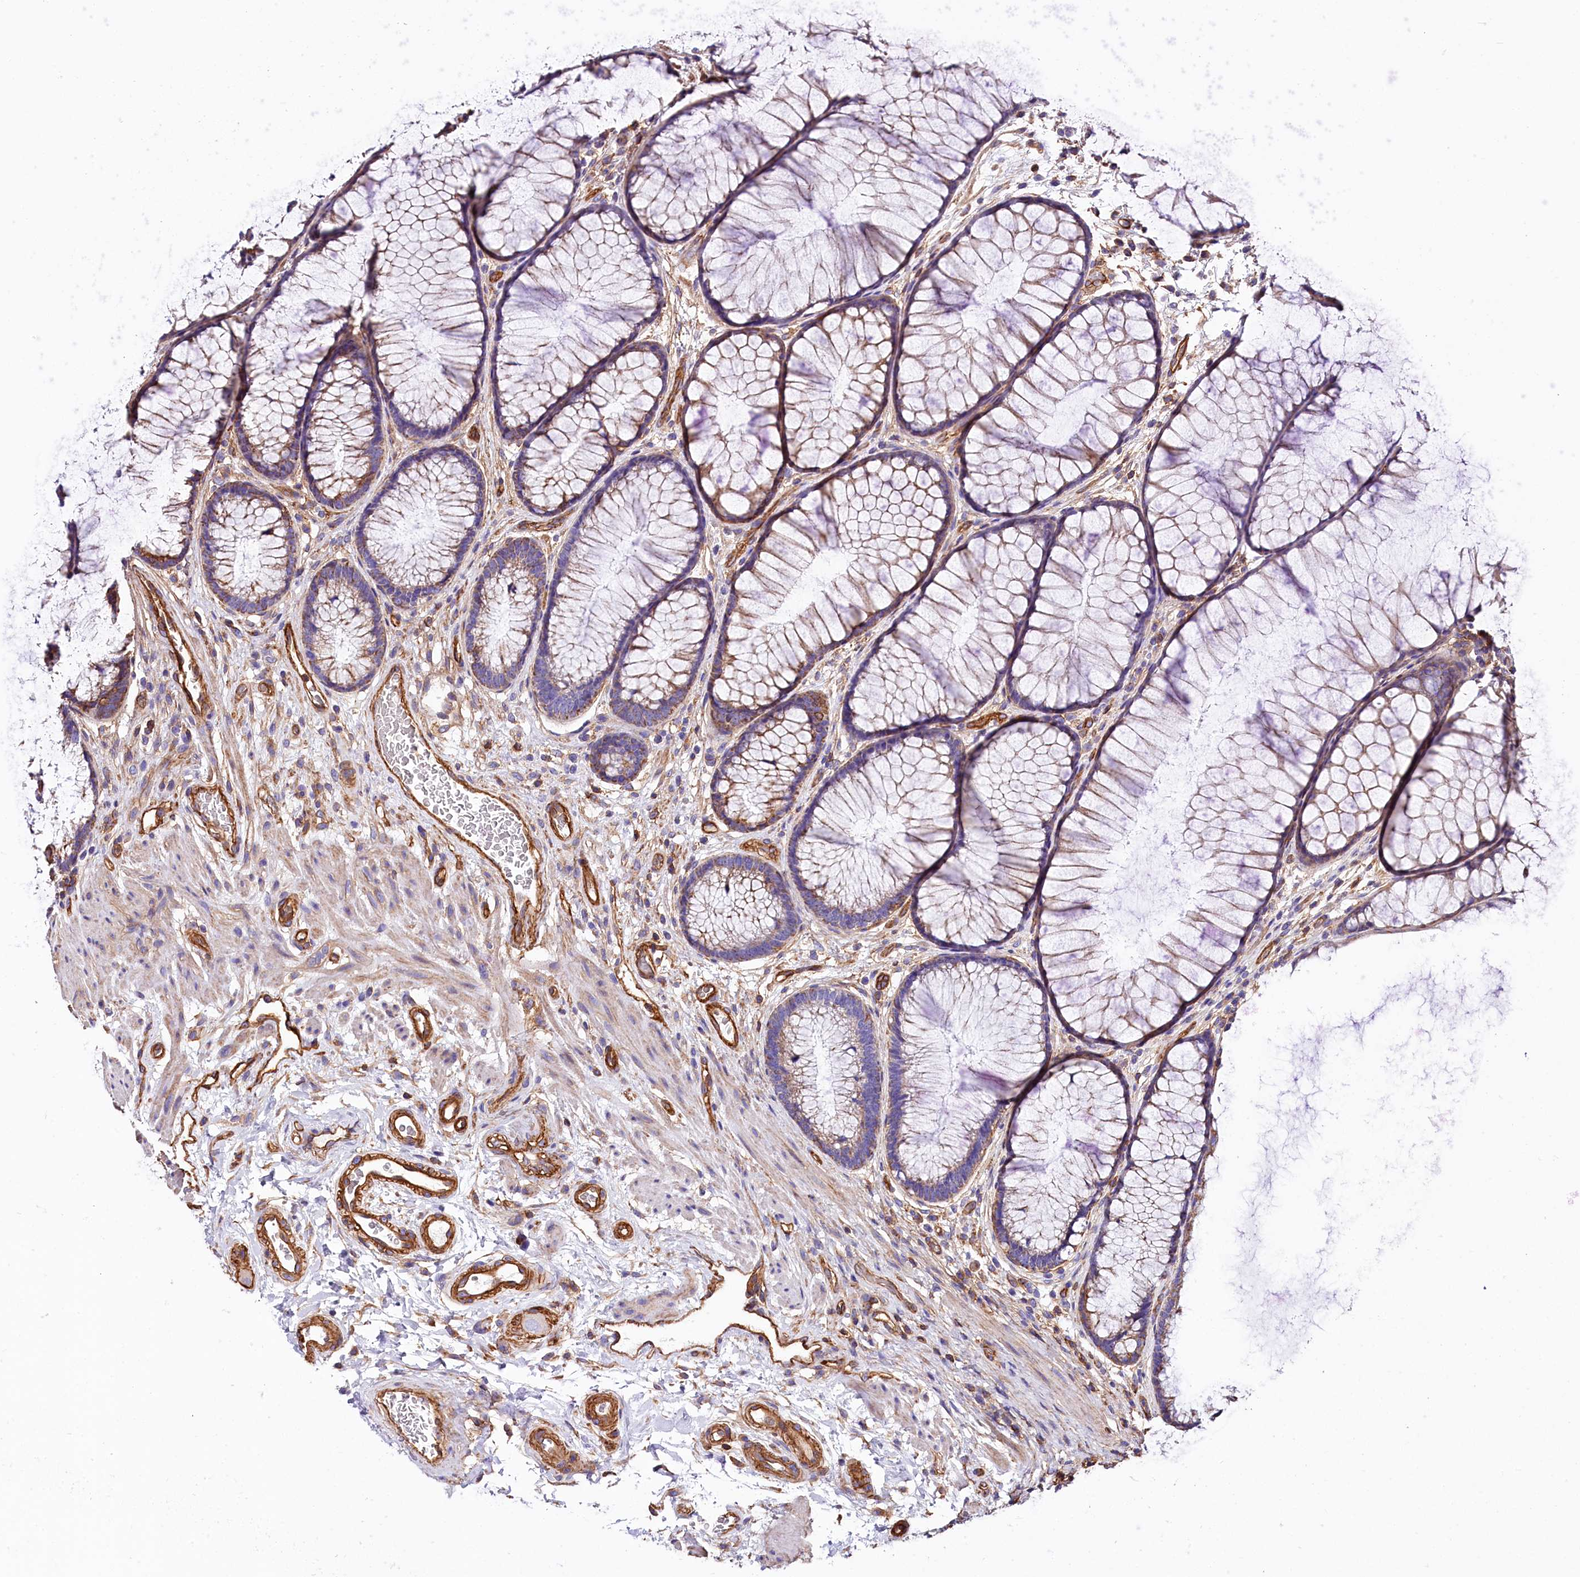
{"staining": {"intensity": "moderate", "quantity": ">75%", "location": "cytoplasmic/membranous"}, "tissue": "colon", "cell_type": "Endothelial cells", "image_type": "normal", "snomed": [{"axis": "morphology", "description": "Normal tissue, NOS"}, {"axis": "topography", "description": "Colon"}], "caption": "Protein expression by immunohistochemistry (IHC) exhibits moderate cytoplasmic/membranous positivity in about >75% of endothelial cells in normal colon.", "gene": "ATP2B4", "patient": {"sex": "female", "age": 82}}